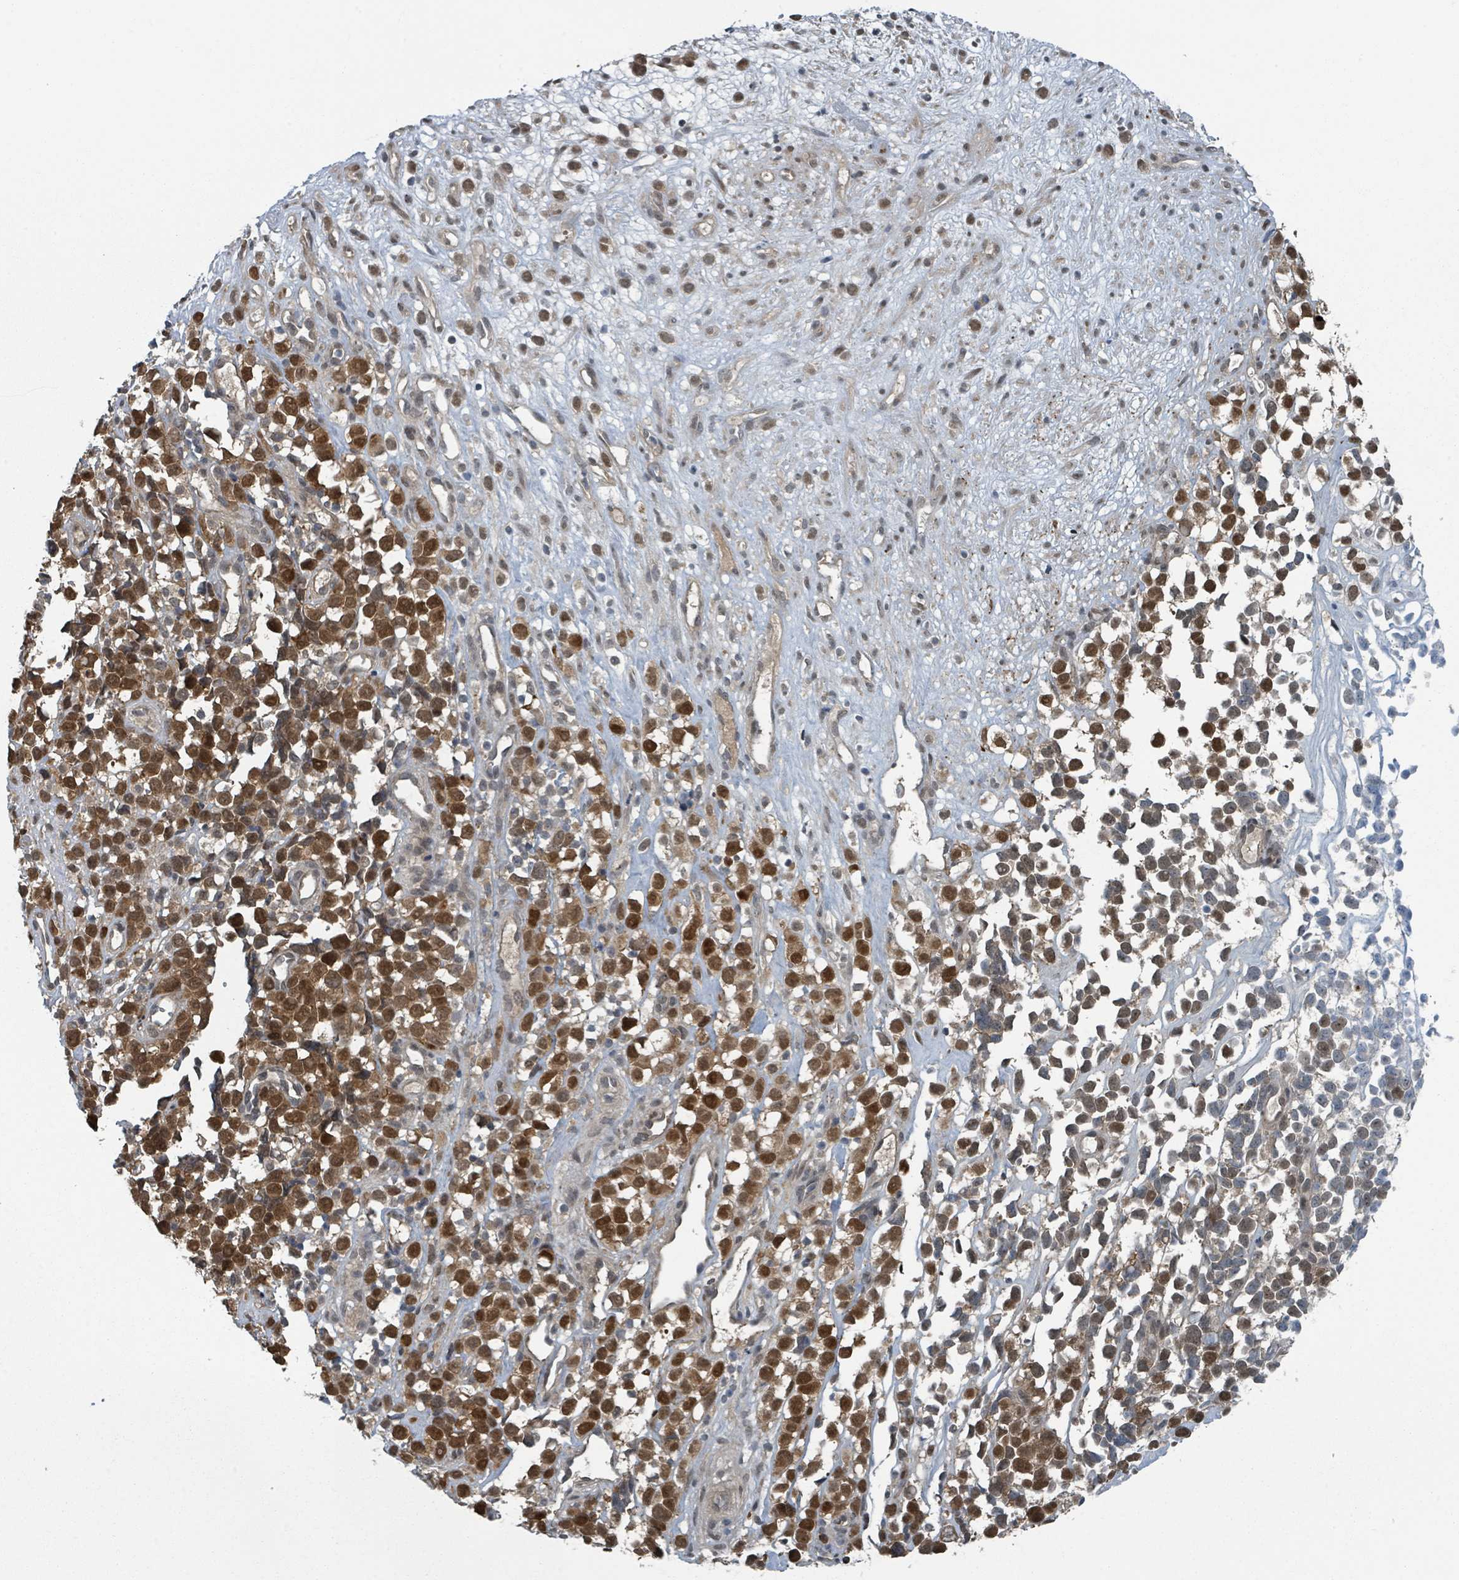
{"staining": {"intensity": "strong", "quantity": ">75%", "location": "cytoplasmic/membranous,nuclear"}, "tissue": "melanoma", "cell_type": "Tumor cells", "image_type": "cancer", "snomed": [{"axis": "morphology", "description": "Malignant melanoma, NOS"}, {"axis": "topography", "description": "Nose, NOS"}], "caption": "DAB (3,3'-diaminobenzidine) immunohistochemical staining of melanoma shows strong cytoplasmic/membranous and nuclear protein staining in approximately >75% of tumor cells.", "gene": "GOLGA7", "patient": {"sex": "female", "age": 48}}